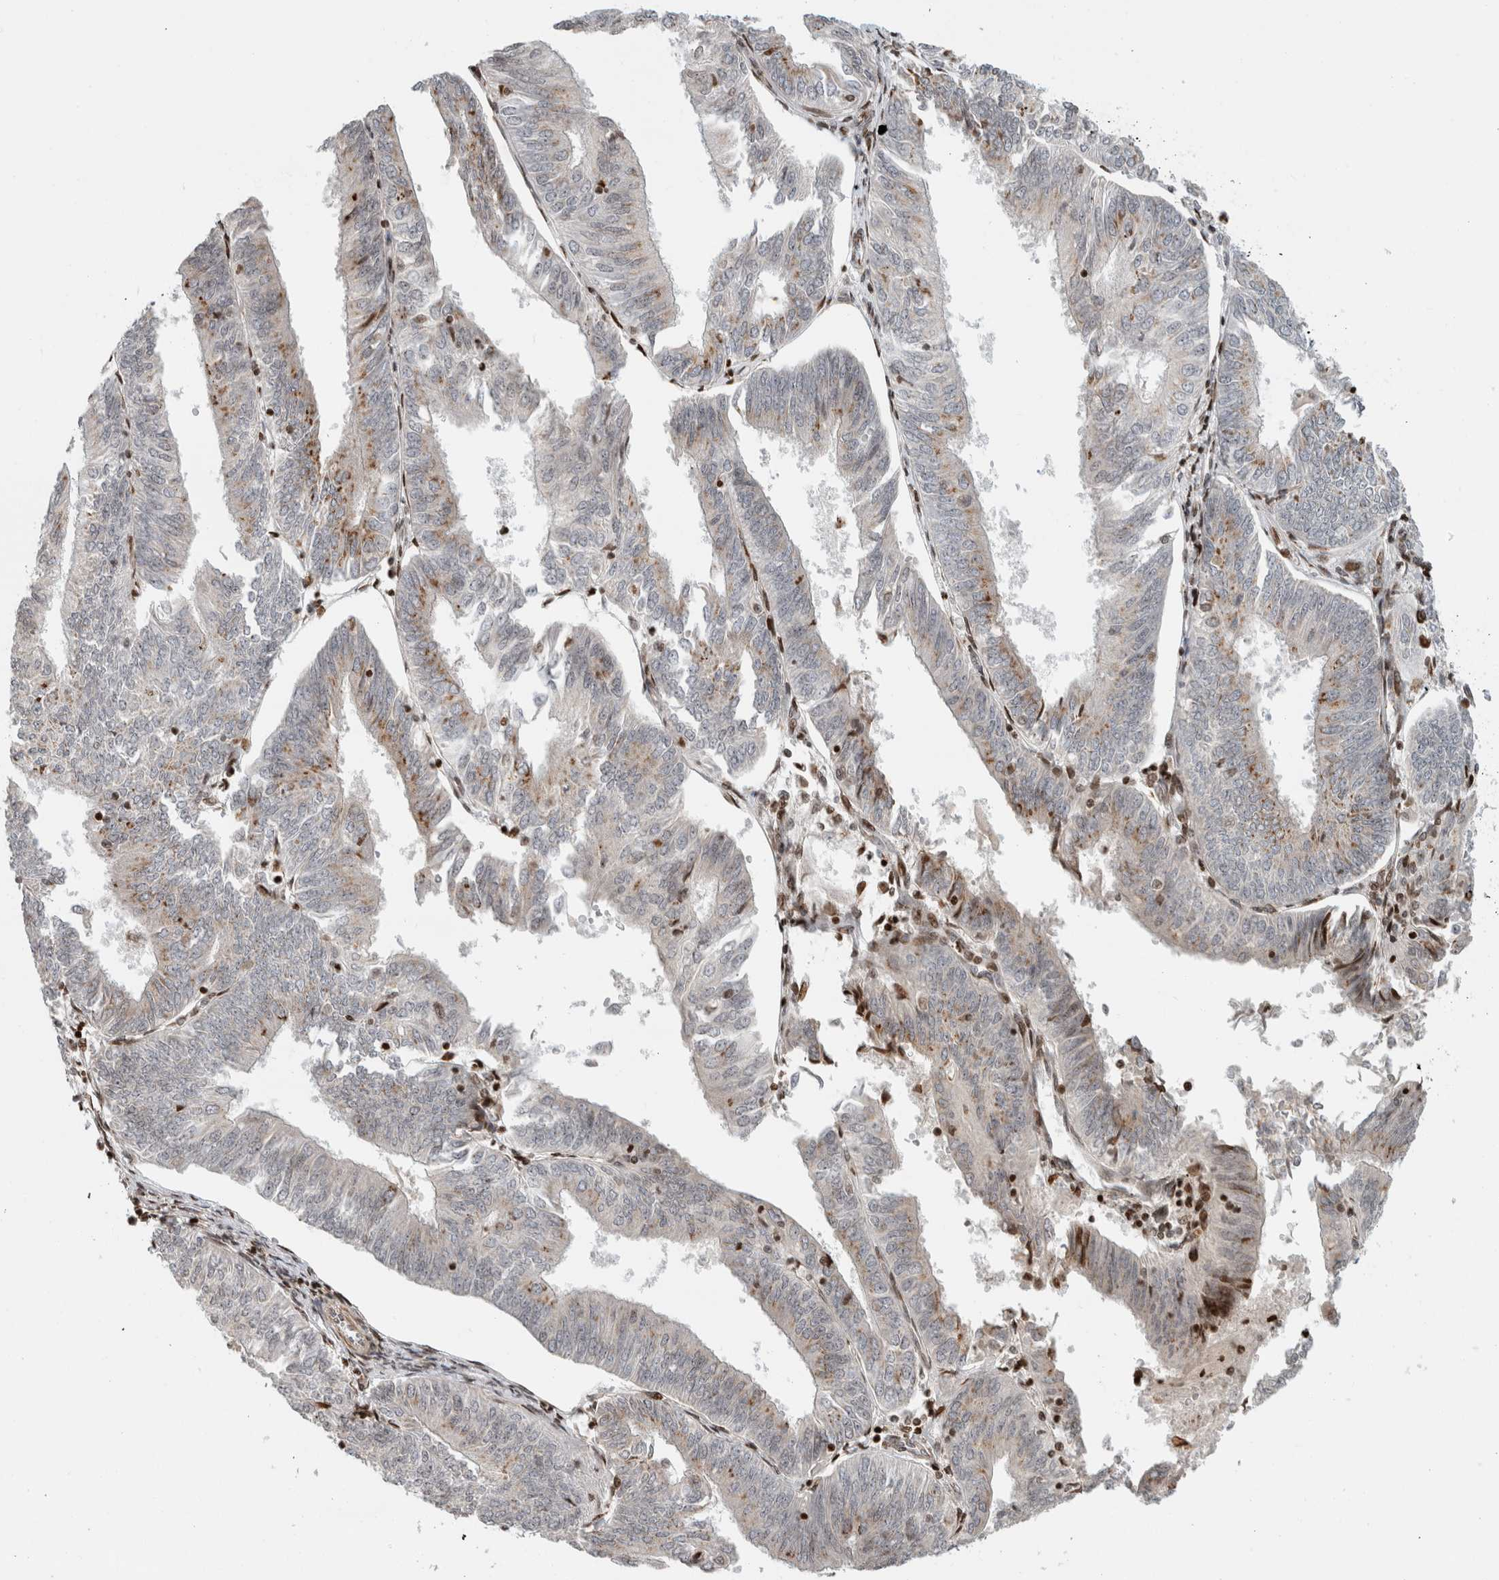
{"staining": {"intensity": "weak", "quantity": "<25%", "location": "cytoplasmic/membranous"}, "tissue": "endometrial cancer", "cell_type": "Tumor cells", "image_type": "cancer", "snomed": [{"axis": "morphology", "description": "Adenocarcinoma, NOS"}, {"axis": "topography", "description": "Endometrium"}], "caption": "Tumor cells show no significant positivity in endometrial cancer.", "gene": "GINS4", "patient": {"sex": "female", "age": 58}}